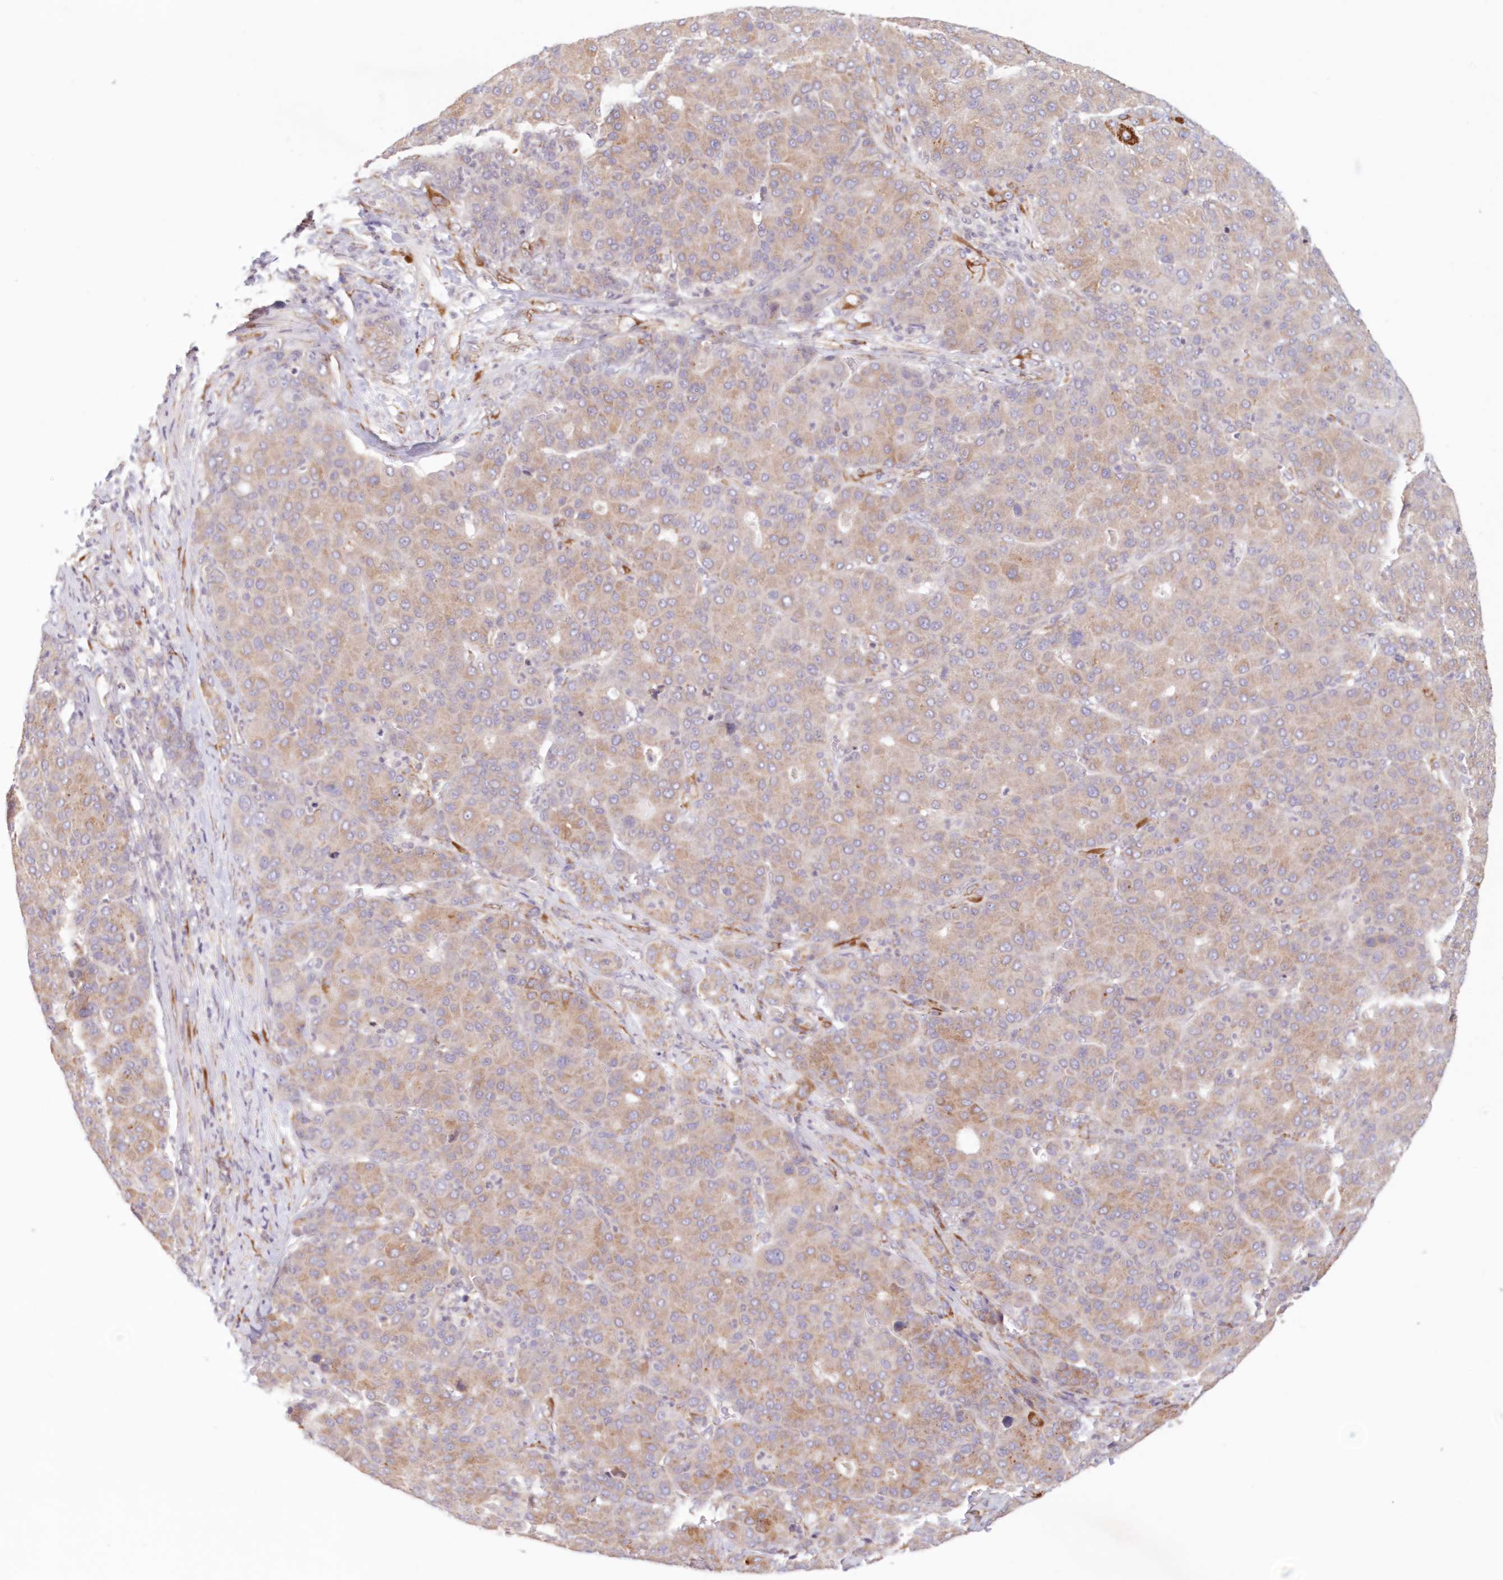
{"staining": {"intensity": "weak", "quantity": ">75%", "location": "cytoplasmic/membranous"}, "tissue": "liver cancer", "cell_type": "Tumor cells", "image_type": "cancer", "snomed": [{"axis": "morphology", "description": "Carcinoma, Hepatocellular, NOS"}, {"axis": "topography", "description": "Liver"}], "caption": "Protein expression by immunohistochemistry reveals weak cytoplasmic/membranous staining in about >75% of tumor cells in liver cancer (hepatocellular carcinoma).", "gene": "PCYOX1L", "patient": {"sex": "male", "age": 65}}